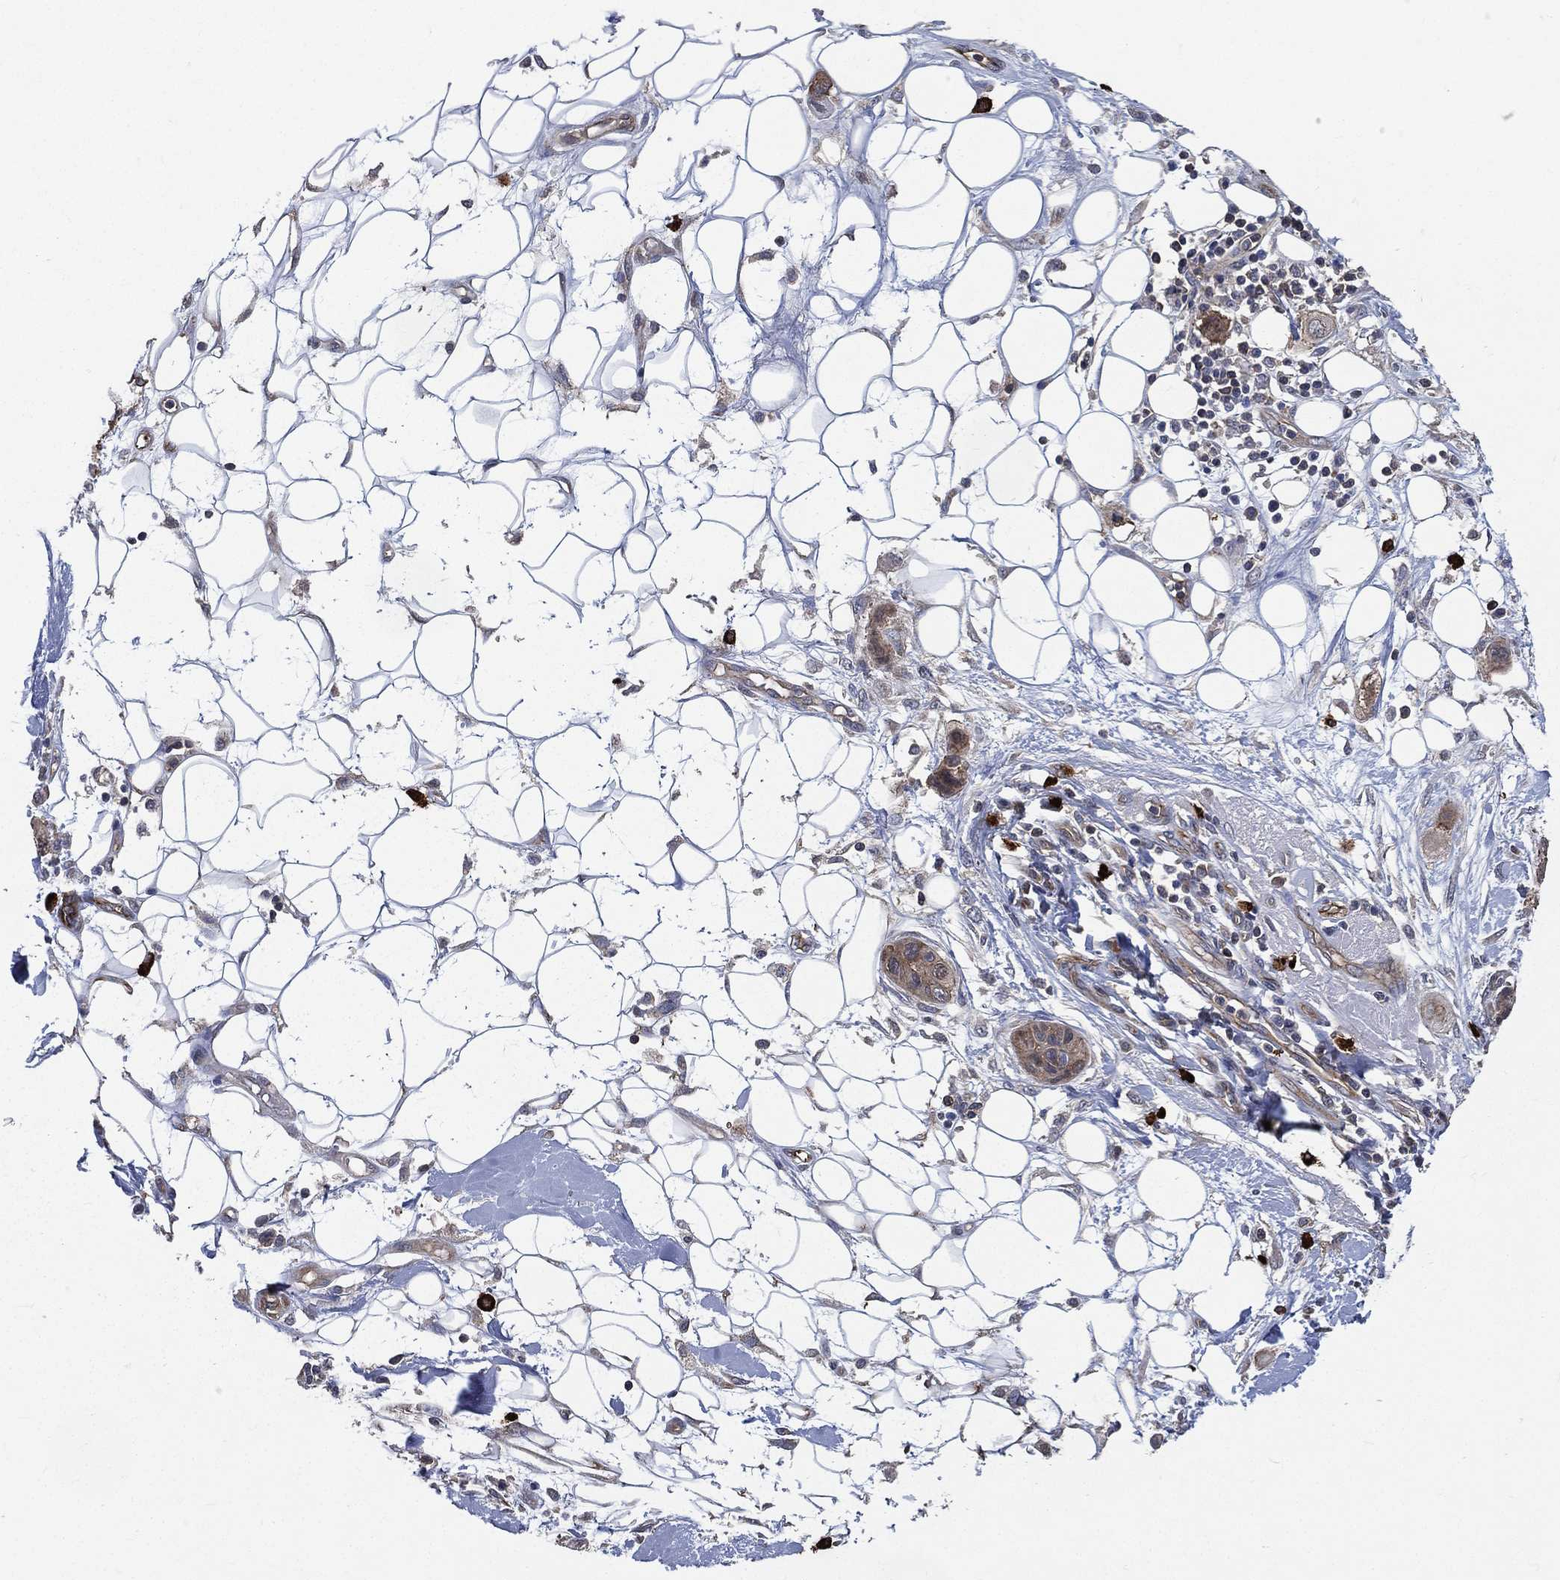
{"staining": {"intensity": "strong", "quantity": "<25%", "location": "cytoplasmic/membranous"}, "tissue": "skin cancer", "cell_type": "Tumor cells", "image_type": "cancer", "snomed": [{"axis": "morphology", "description": "Squamous cell carcinoma, NOS"}, {"axis": "topography", "description": "Skin"}], "caption": "DAB immunohistochemical staining of human skin cancer (squamous cell carcinoma) displays strong cytoplasmic/membranous protein positivity in approximately <25% of tumor cells.", "gene": "SMPD3", "patient": {"sex": "male", "age": 79}}